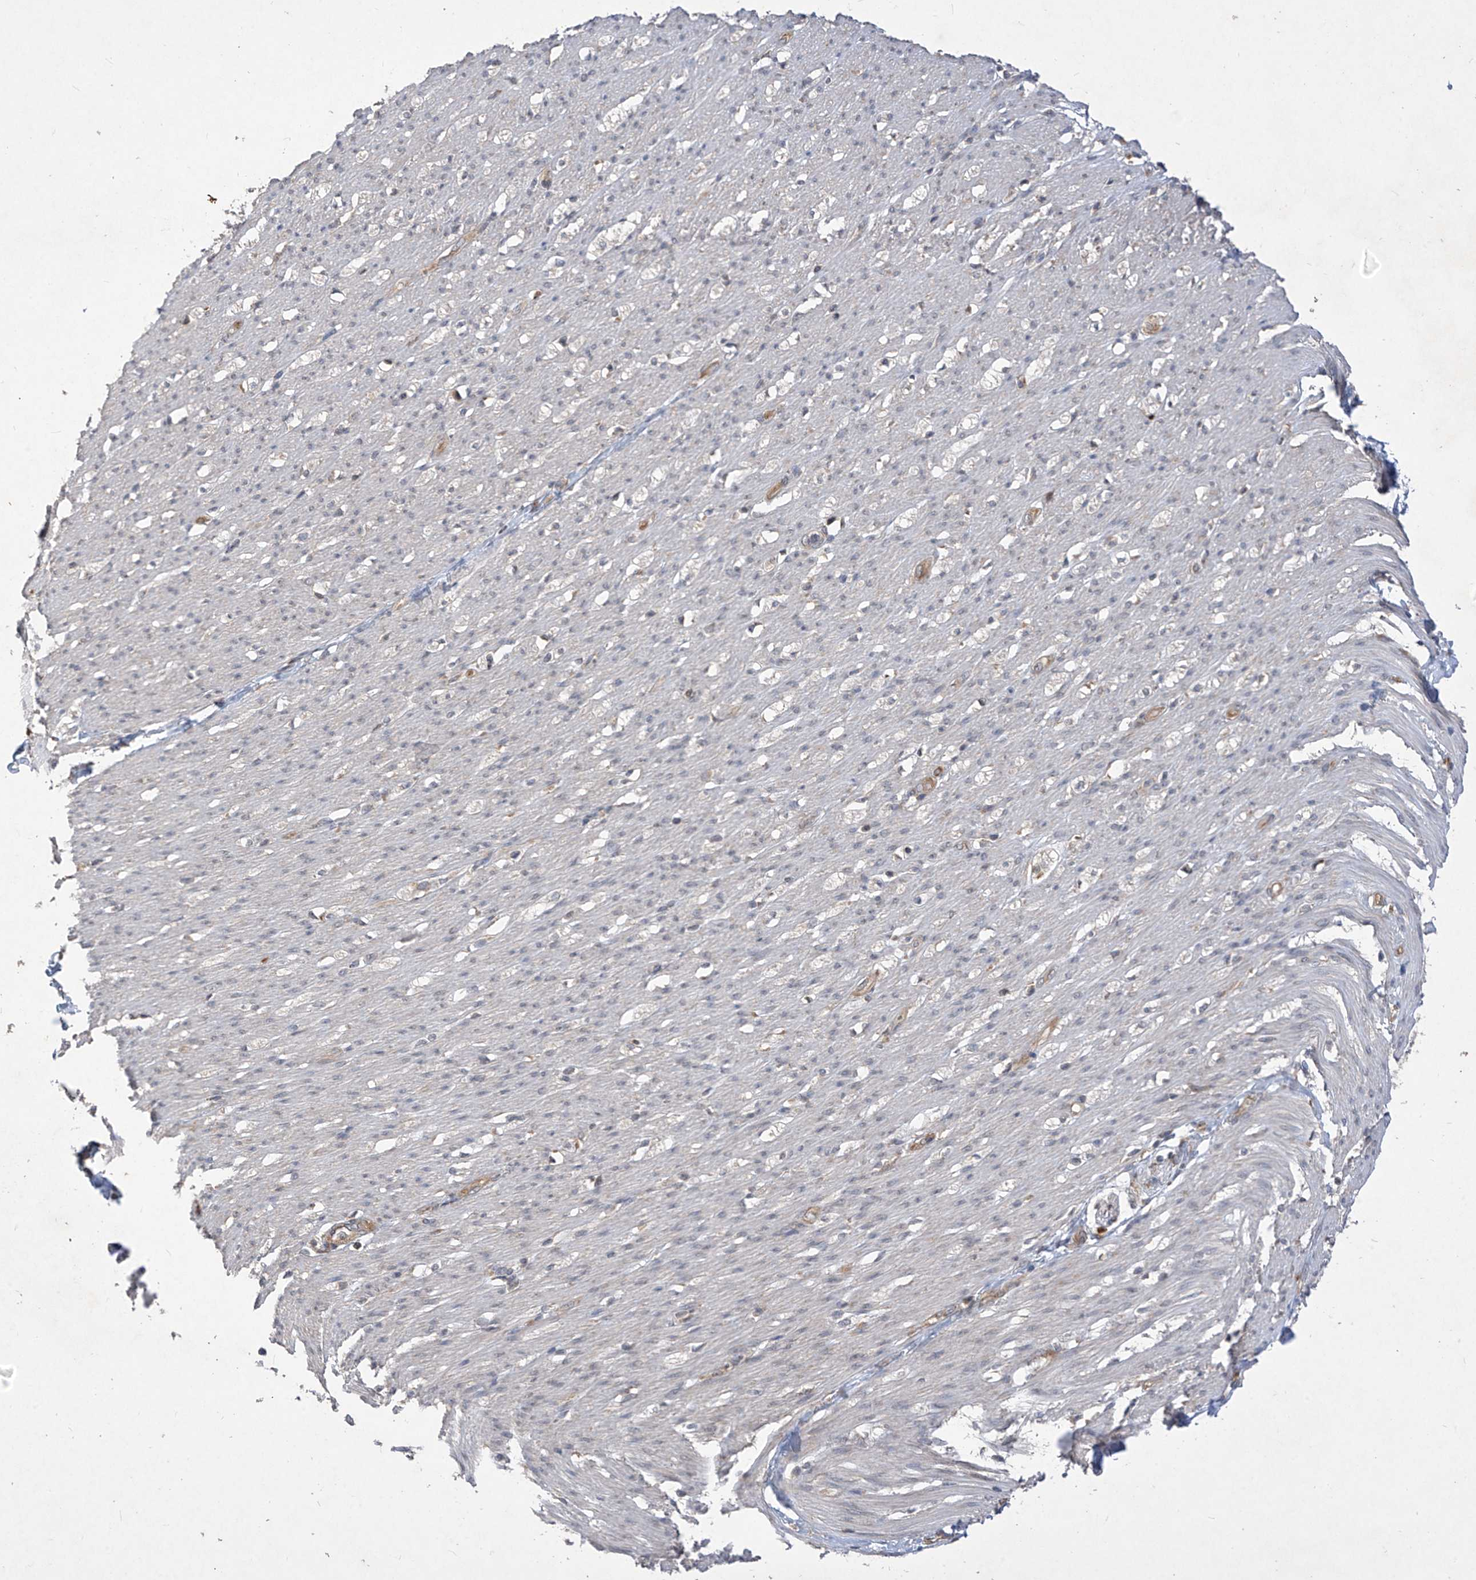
{"staining": {"intensity": "weak", "quantity": "<25%", "location": "cytoplasmic/membranous"}, "tissue": "smooth muscle", "cell_type": "Smooth muscle cells", "image_type": "normal", "snomed": [{"axis": "morphology", "description": "Normal tissue, NOS"}, {"axis": "morphology", "description": "Adenocarcinoma, NOS"}, {"axis": "topography", "description": "Colon"}, {"axis": "topography", "description": "Peripheral nerve tissue"}], "caption": "High magnification brightfield microscopy of benign smooth muscle stained with DAB (3,3'-diaminobenzidine) (brown) and counterstained with hematoxylin (blue): smooth muscle cells show no significant expression. (DAB (3,3'-diaminobenzidine) IHC, high magnification).", "gene": "RPL34", "patient": {"sex": "male", "age": 14}}